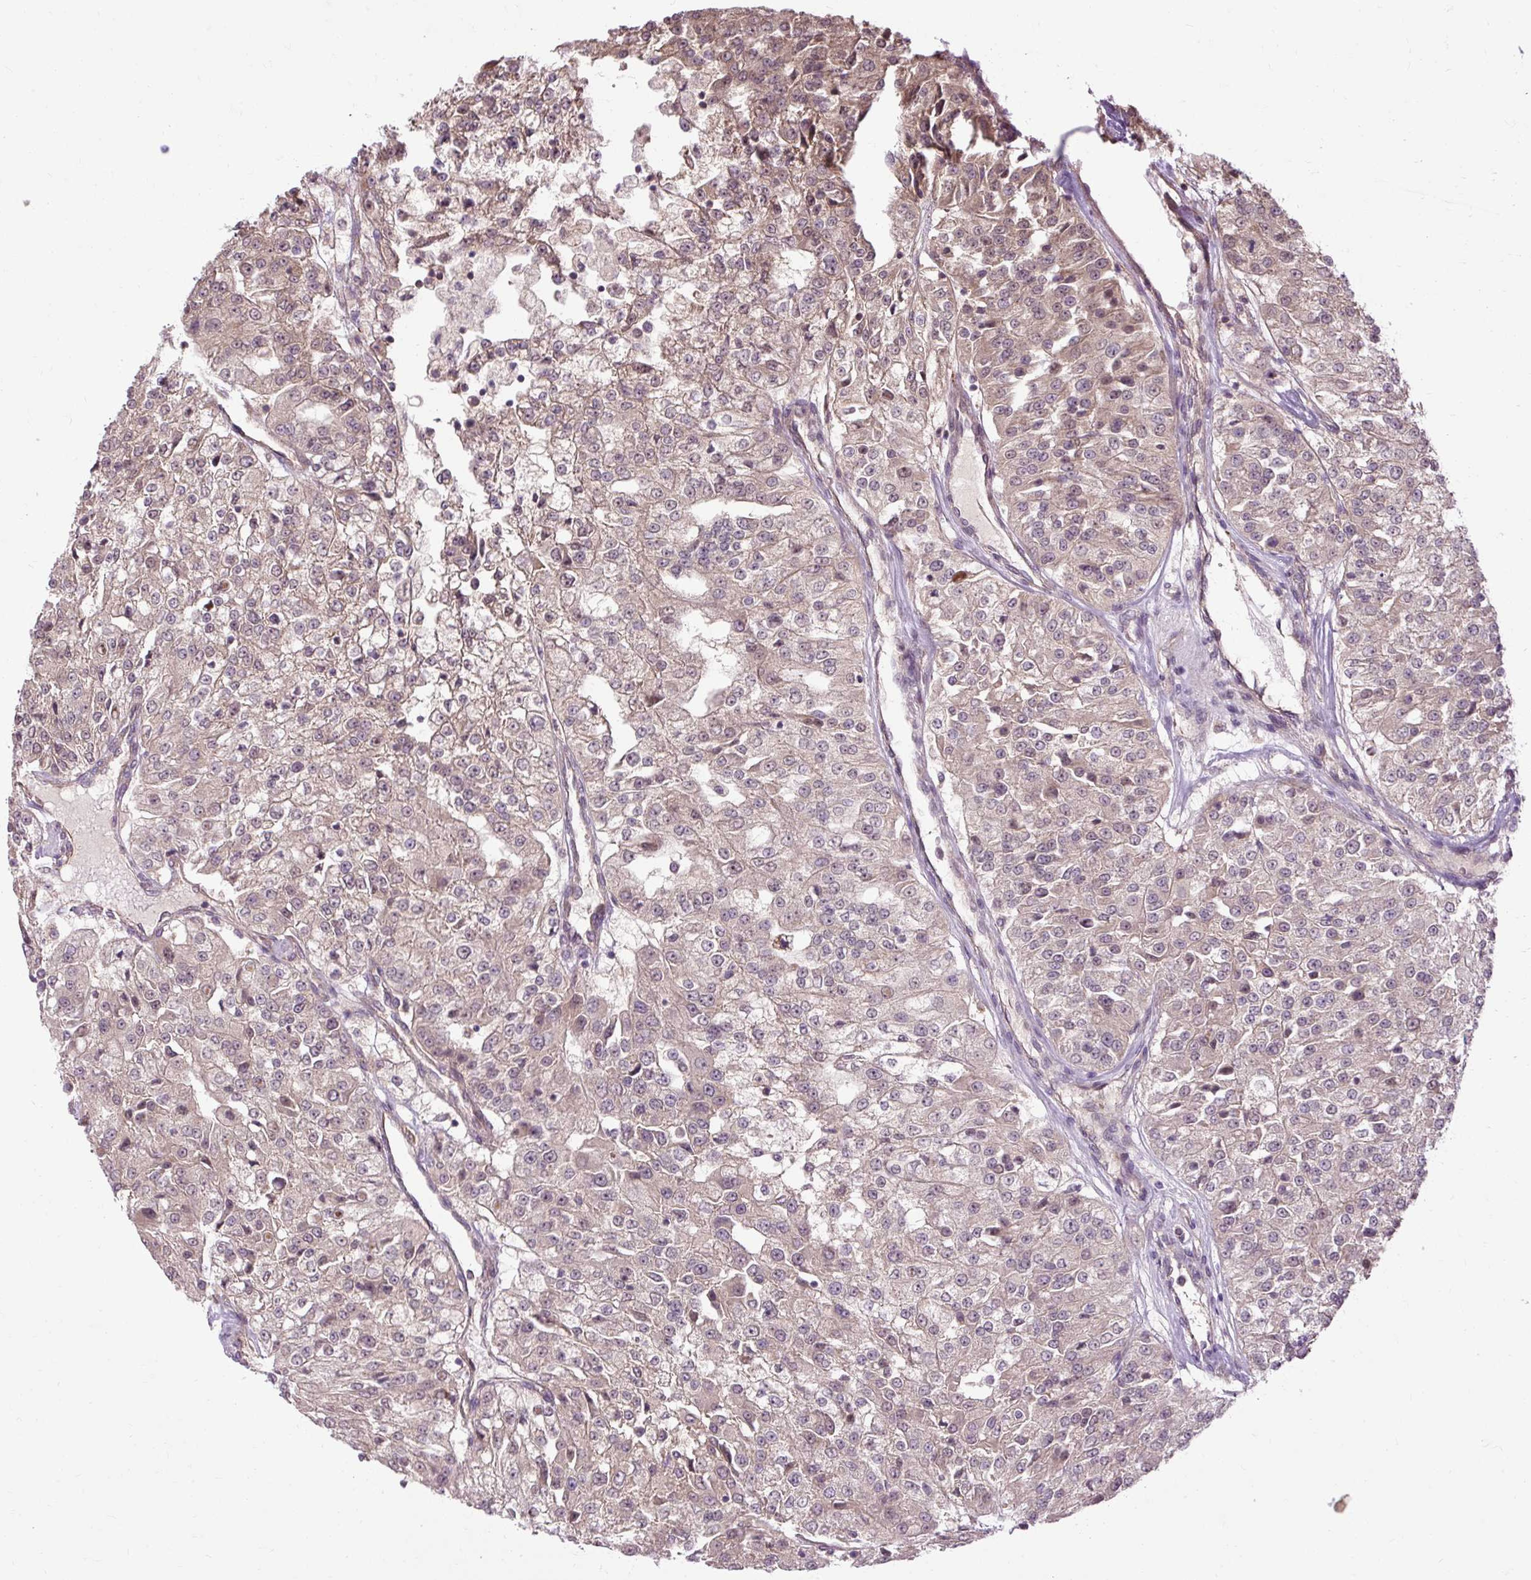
{"staining": {"intensity": "weak", "quantity": "<25%", "location": "cytoplasmic/membranous"}, "tissue": "renal cancer", "cell_type": "Tumor cells", "image_type": "cancer", "snomed": [{"axis": "morphology", "description": "Adenocarcinoma, NOS"}, {"axis": "topography", "description": "Kidney"}], "caption": "This is a photomicrograph of immunohistochemistry (IHC) staining of adenocarcinoma (renal), which shows no expression in tumor cells.", "gene": "FLRT1", "patient": {"sex": "female", "age": 63}}